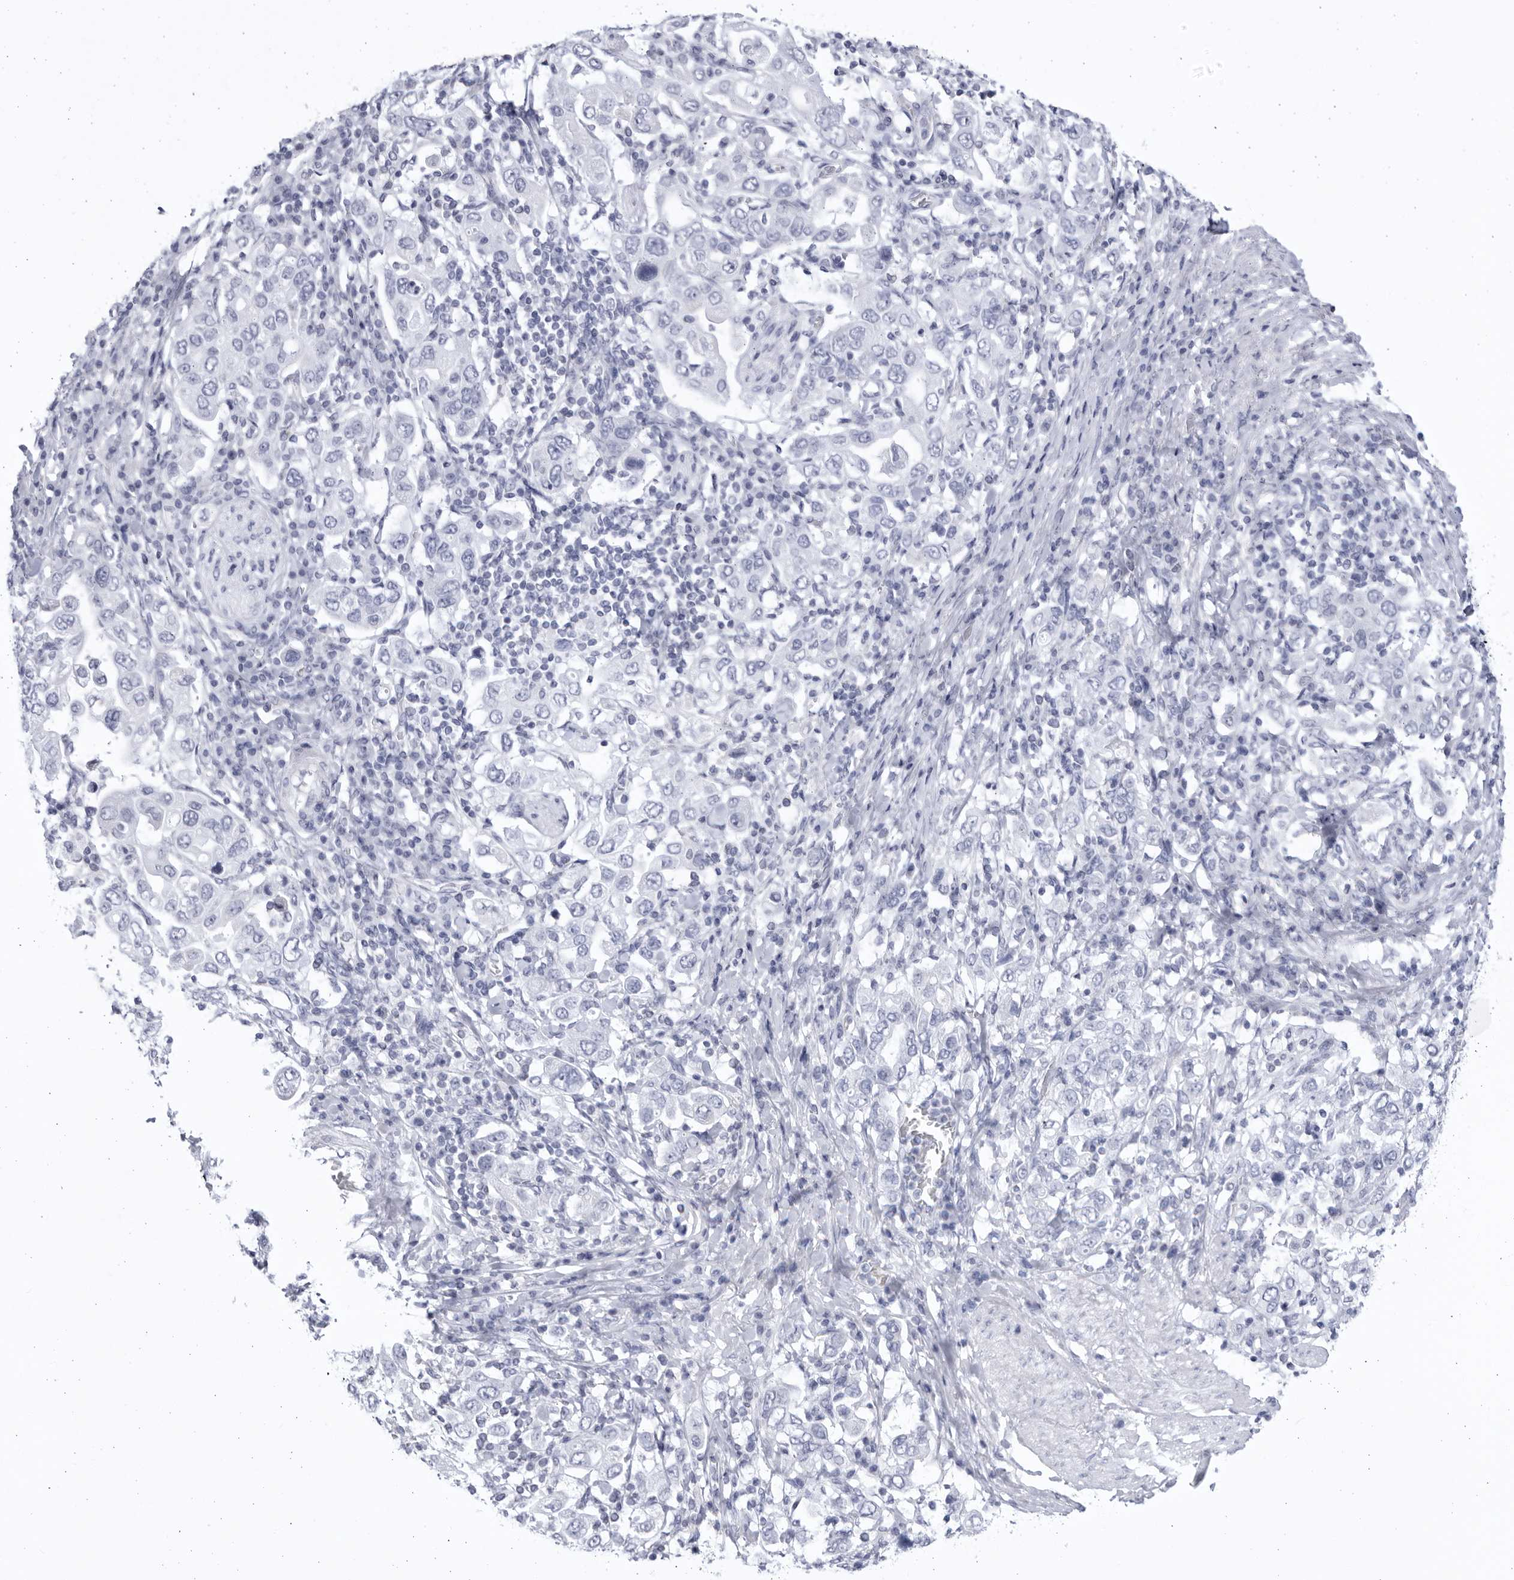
{"staining": {"intensity": "negative", "quantity": "none", "location": "none"}, "tissue": "stomach cancer", "cell_type": "Tumor cells", "image_type": "cancer", "snomed": [{"axis": "morphology", "description": "Adenocarcinoma, NOS"}, {"axis": "topography", "description": "Stomach, upper"}], "caption": "Immunohistochemistry of human stomach cancer (adenocarcinoma) exhibits no expression in tumor cells.", "gene": "CCDC181", "patient": {"sex": "male", "age": 62}}